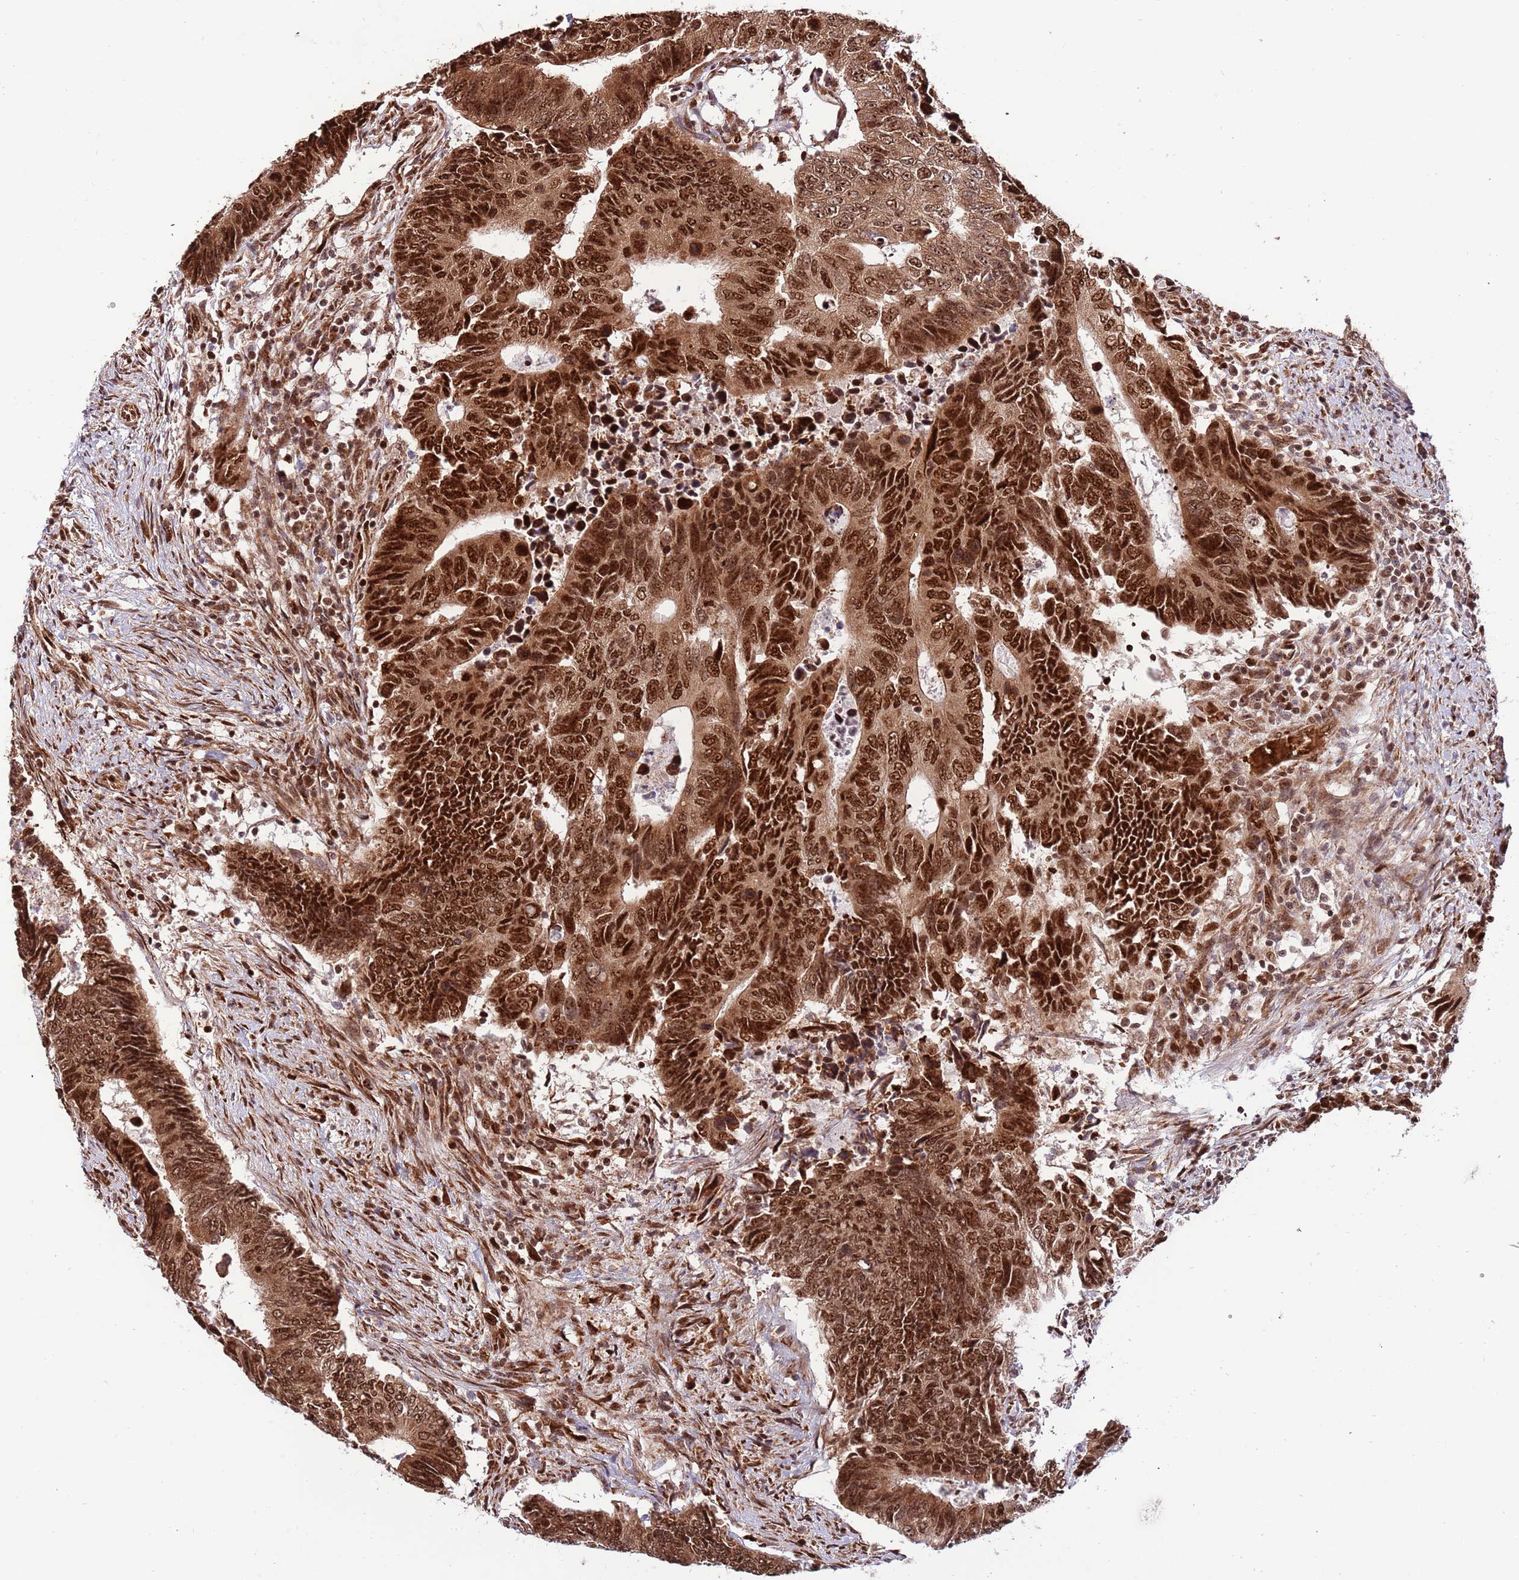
{"staining": {"intensity": "strong", "quantity": ">75%", "location": "nuclear"}, "tissue": "colorectal cancer", "cell_type": "Tumor cells", "image_type": "cancer", "snomed": [{"axis": "morphology", "description": "Adenocarcinoma, NOS"}, {"axis": "topography", "description": "Colon"}], "caption": "Protein expression analysis of colorectal adenocarcinoma demonstrates strong nuclear staining in approximately >75% of tumor cells. (DAB (3,3'-diaminobenzidine) IHC, brown staining for protein, blue staining for nuclei).", "gene": "RIF1", "patient": {"sex": "male", "age": 87}}